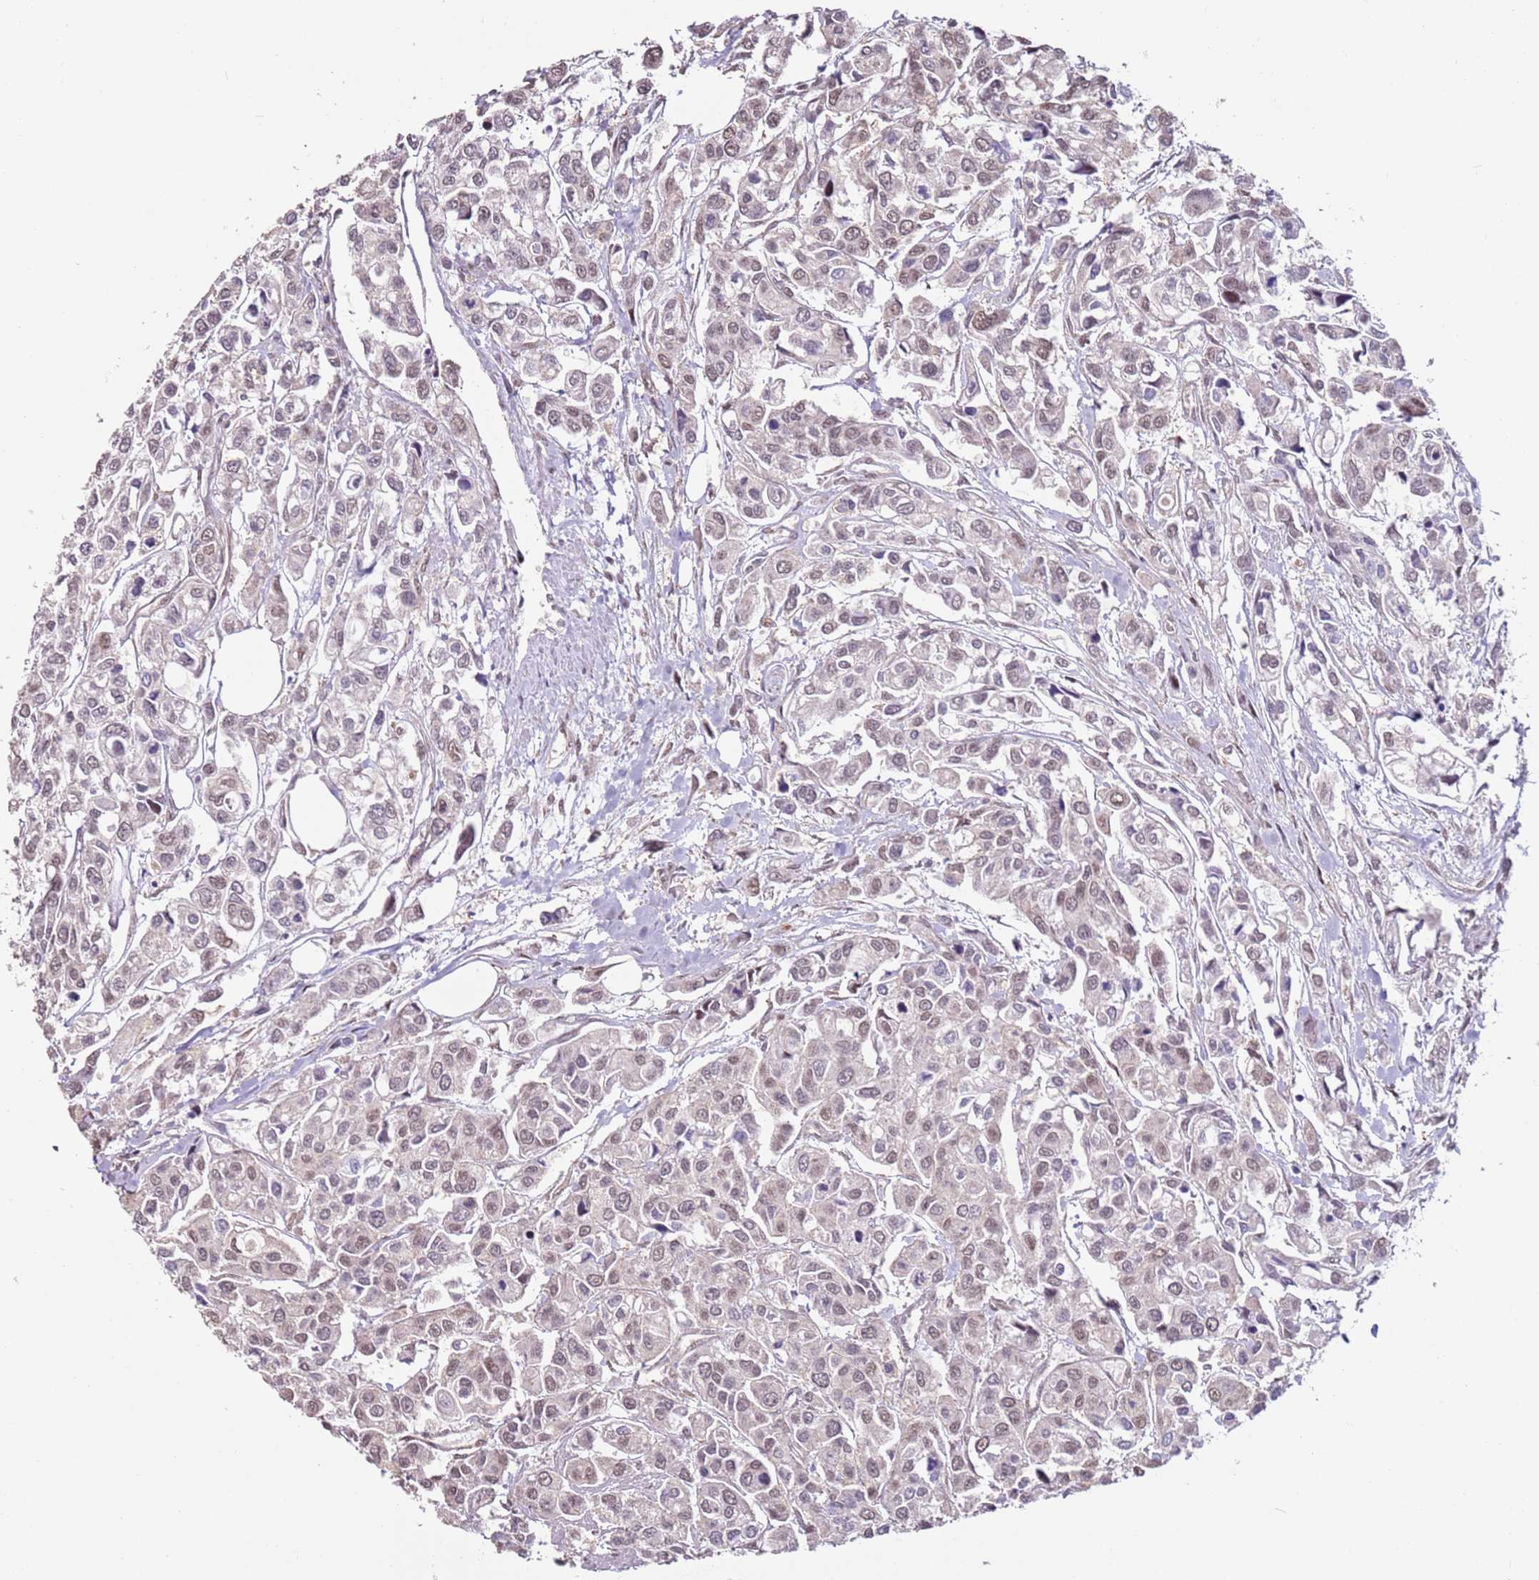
{"staining": {"intensity": "weak", "quantity": "25%-75%", "location": "nuclear"}, "tissue": "urothelial cancer", "cell_type": "Tumor cells", "image_type": "cancer", "snomed": [{"axis": "morphology", "description": "Urothelial carcinoma, High grade"}, {"axis": "topography", "description": "Urinary bladder"}], "caption": "Immunohistochemical staining of urothelial carcinoma (high-grade) exhibits low levels of weak nuclear protein positivity in about 25%-75% of tumor cells.", "gene": "PSMD4", "patient": {"sex": "male", "age": 67}}